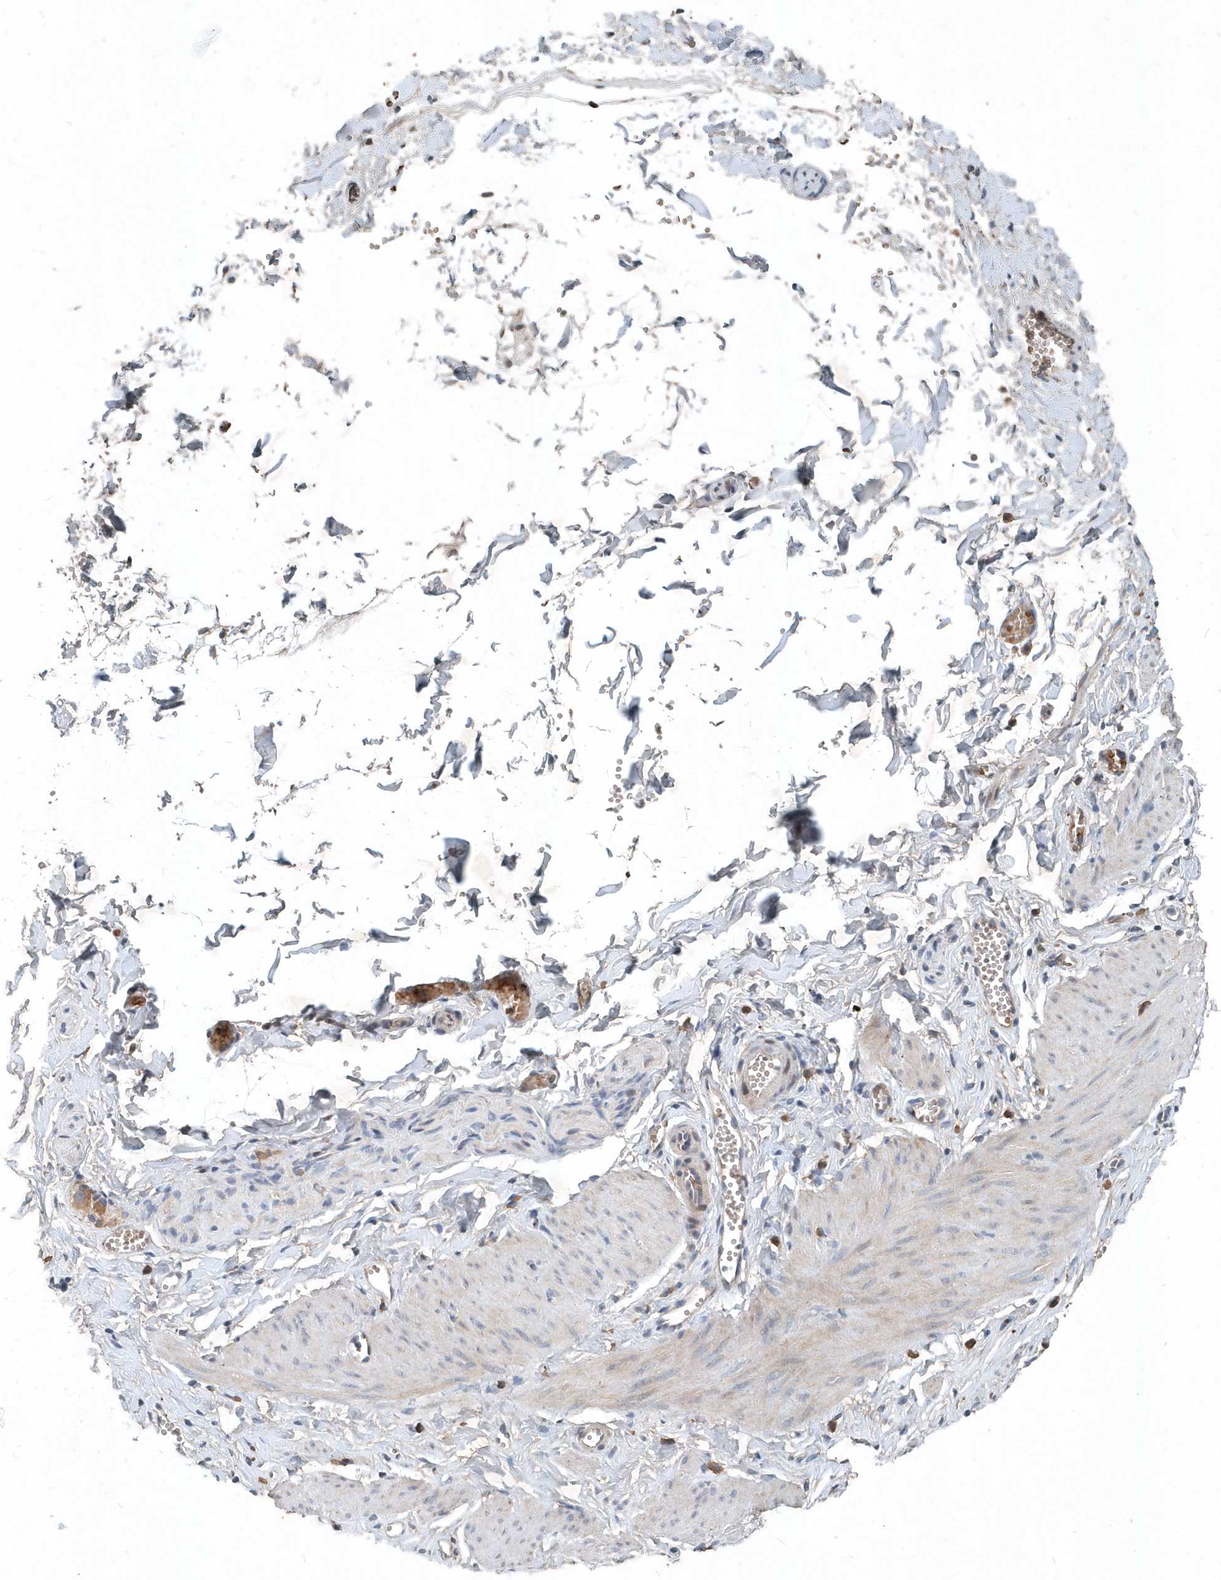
{"staining": {"intensity": "negative", "quantity": "none", "location": "none"}, "tissue": "adipose tissue", "cell_type": "Adipocytes", "image_type": "normal", "snomed": [{"axis": "morphology", "description": "Normal tissue, NOS"}, {"axis": "topography", "description": "Gallbladder"}, {"axis": "topography", "description": "Peripheral nerve tissue"}], "caption": "DAB (3,3'-diaminobenzidine) immunohistochemical staining of unremarkable human adipose tissue exhibits no significant positivity in adipocytes.", "gene": "SCFD2", "patient": {"sex": "male", "age": 38}}